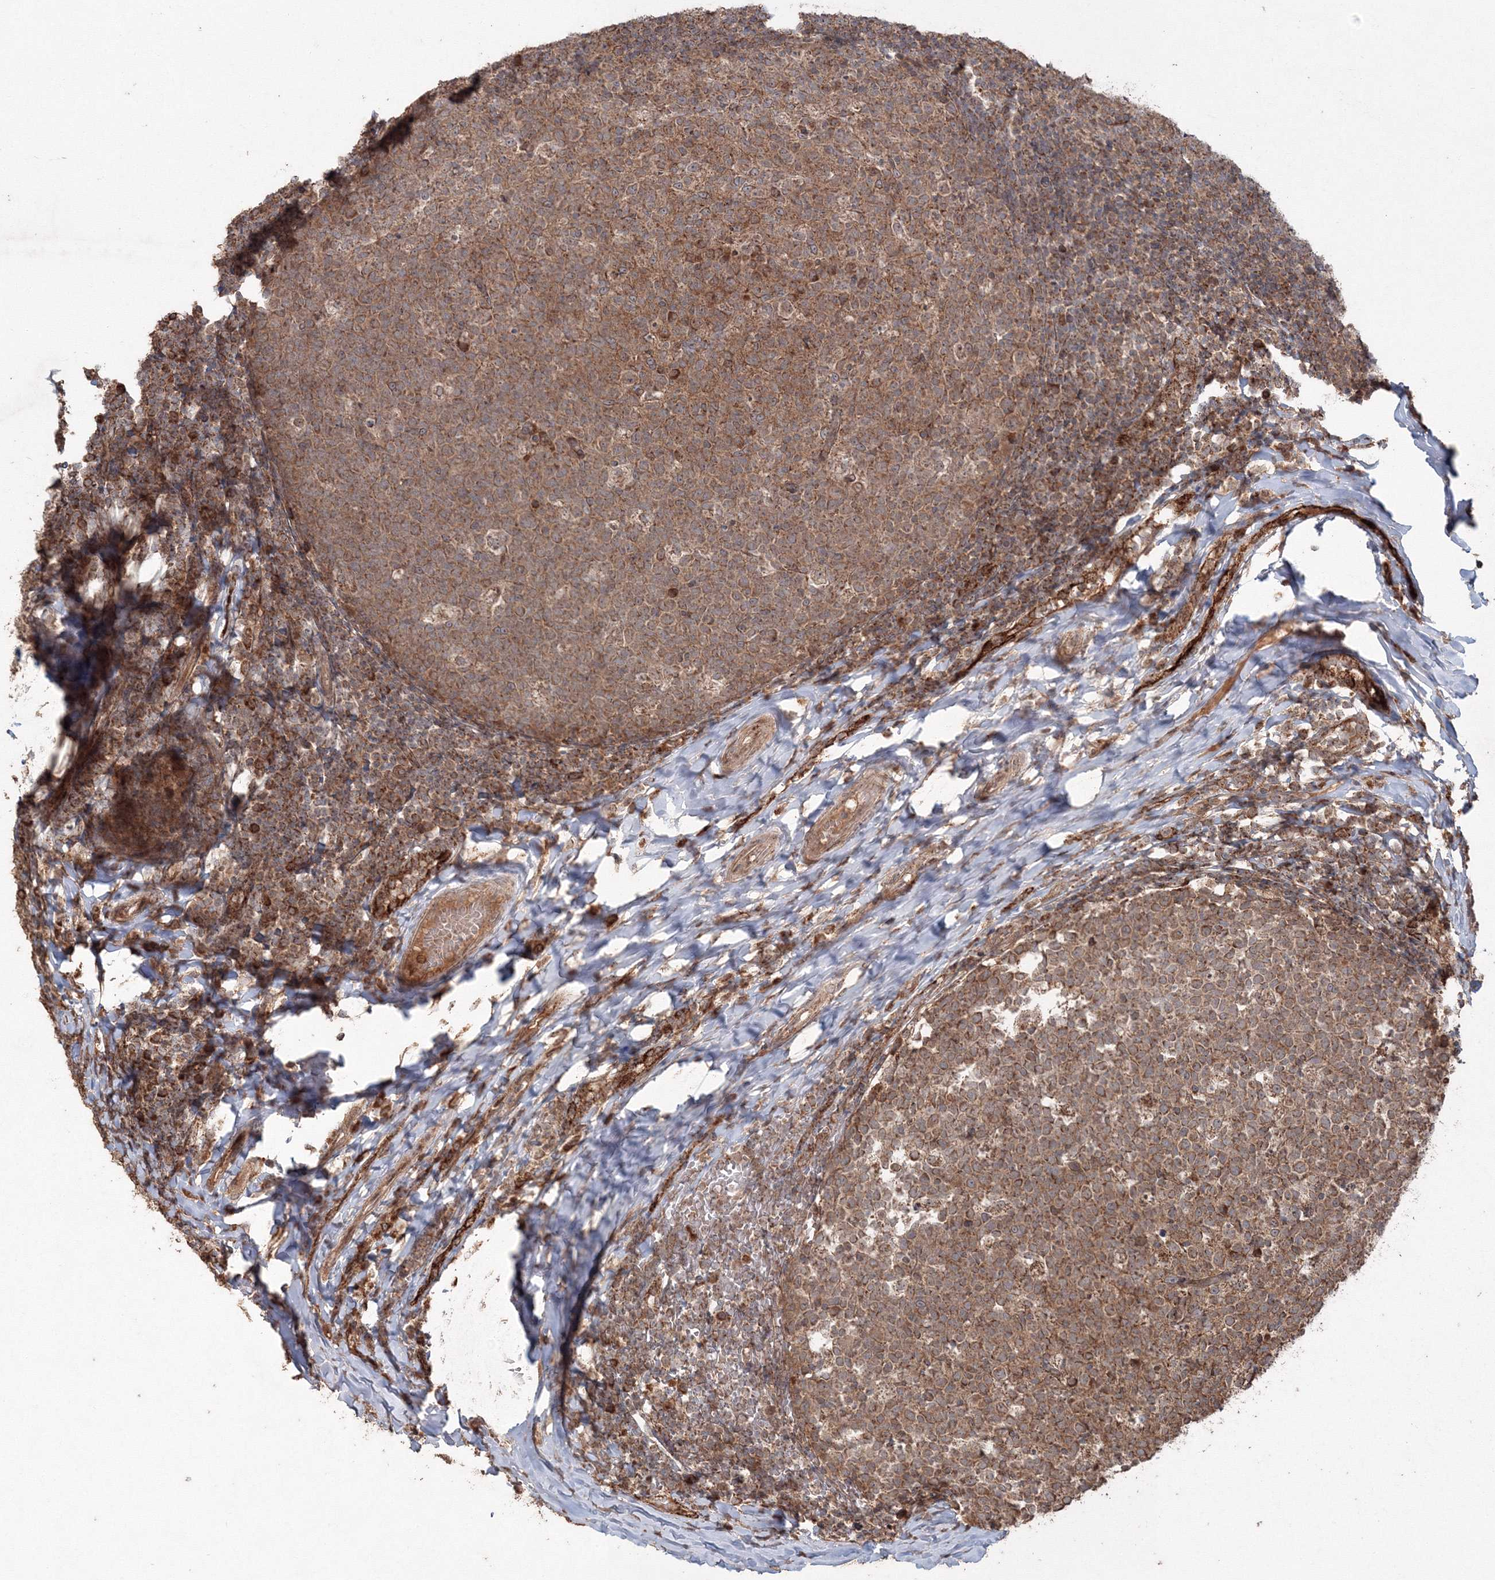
{"staining": {"intensity": "moderate", "quantity": ">75%", "location": "cytoplasmic/membranous"}, "tissue": "tonsil", "cell_type": "Germinal center cells", "image_type": "normal", "snomed": [{"axis": "morphology", "description": "Normal tissue, NOS"}, {"axis": "topography", "description": "Tonsil"}], "caption": "Immunohistochemistry photomicrograph of unremarkable tonsil: human tonsil stained using immunohistochemistry (IHC) demonstrates medium levels of moderate protein expression localized specifically in the cytoplasmic/membranous of germinal center cells, appearing as a cytoplasmic/membranous brown color.", "gene": "ANAPC16", "patient": {"sex": "female", "age": 19}}